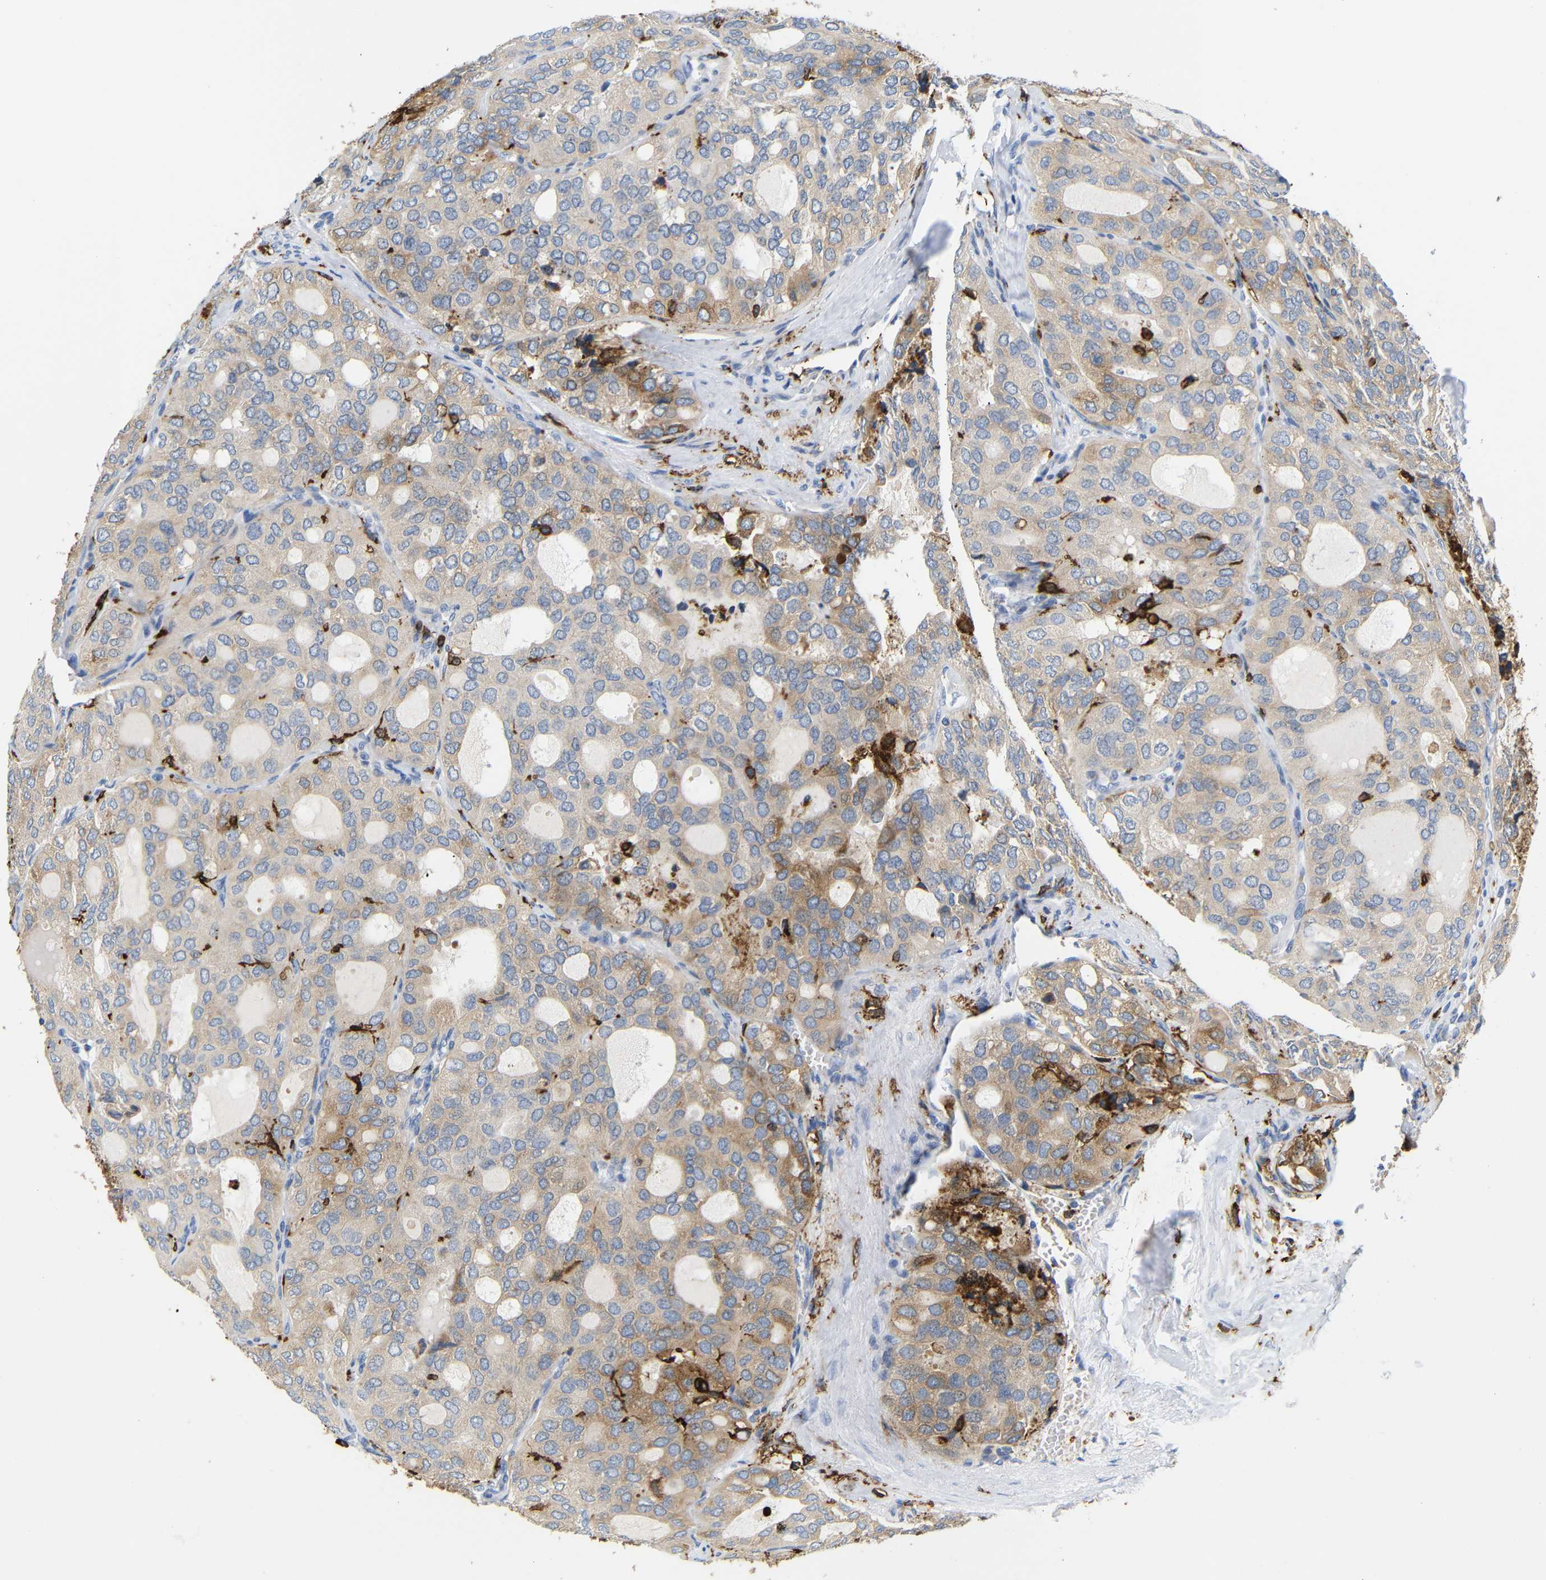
{"staining": {"intensity": "moderate", "quantity": "25%-75%", "location": "cytoplasmic/membranous"}, "tissue": "thyroid cancer", "cell_type": "Tumor cells", "image_type": "cancer", "snomed": [{"axis": "morphology", "description": "Follicular adenoma carcinoma, NOS"}, {"axis": "topography", "description": "Thyroid gland"}], "caption": "Immunohistochemical staining of thyroid cancer (follicular adenoma carcinoma) shows medium levels of moderate cytoplasmic/membranous positivity in about 25%-75% of tumor cells.", "gene": "HLA-DQB1", "patient": {"sex": "male", "age": 75}}